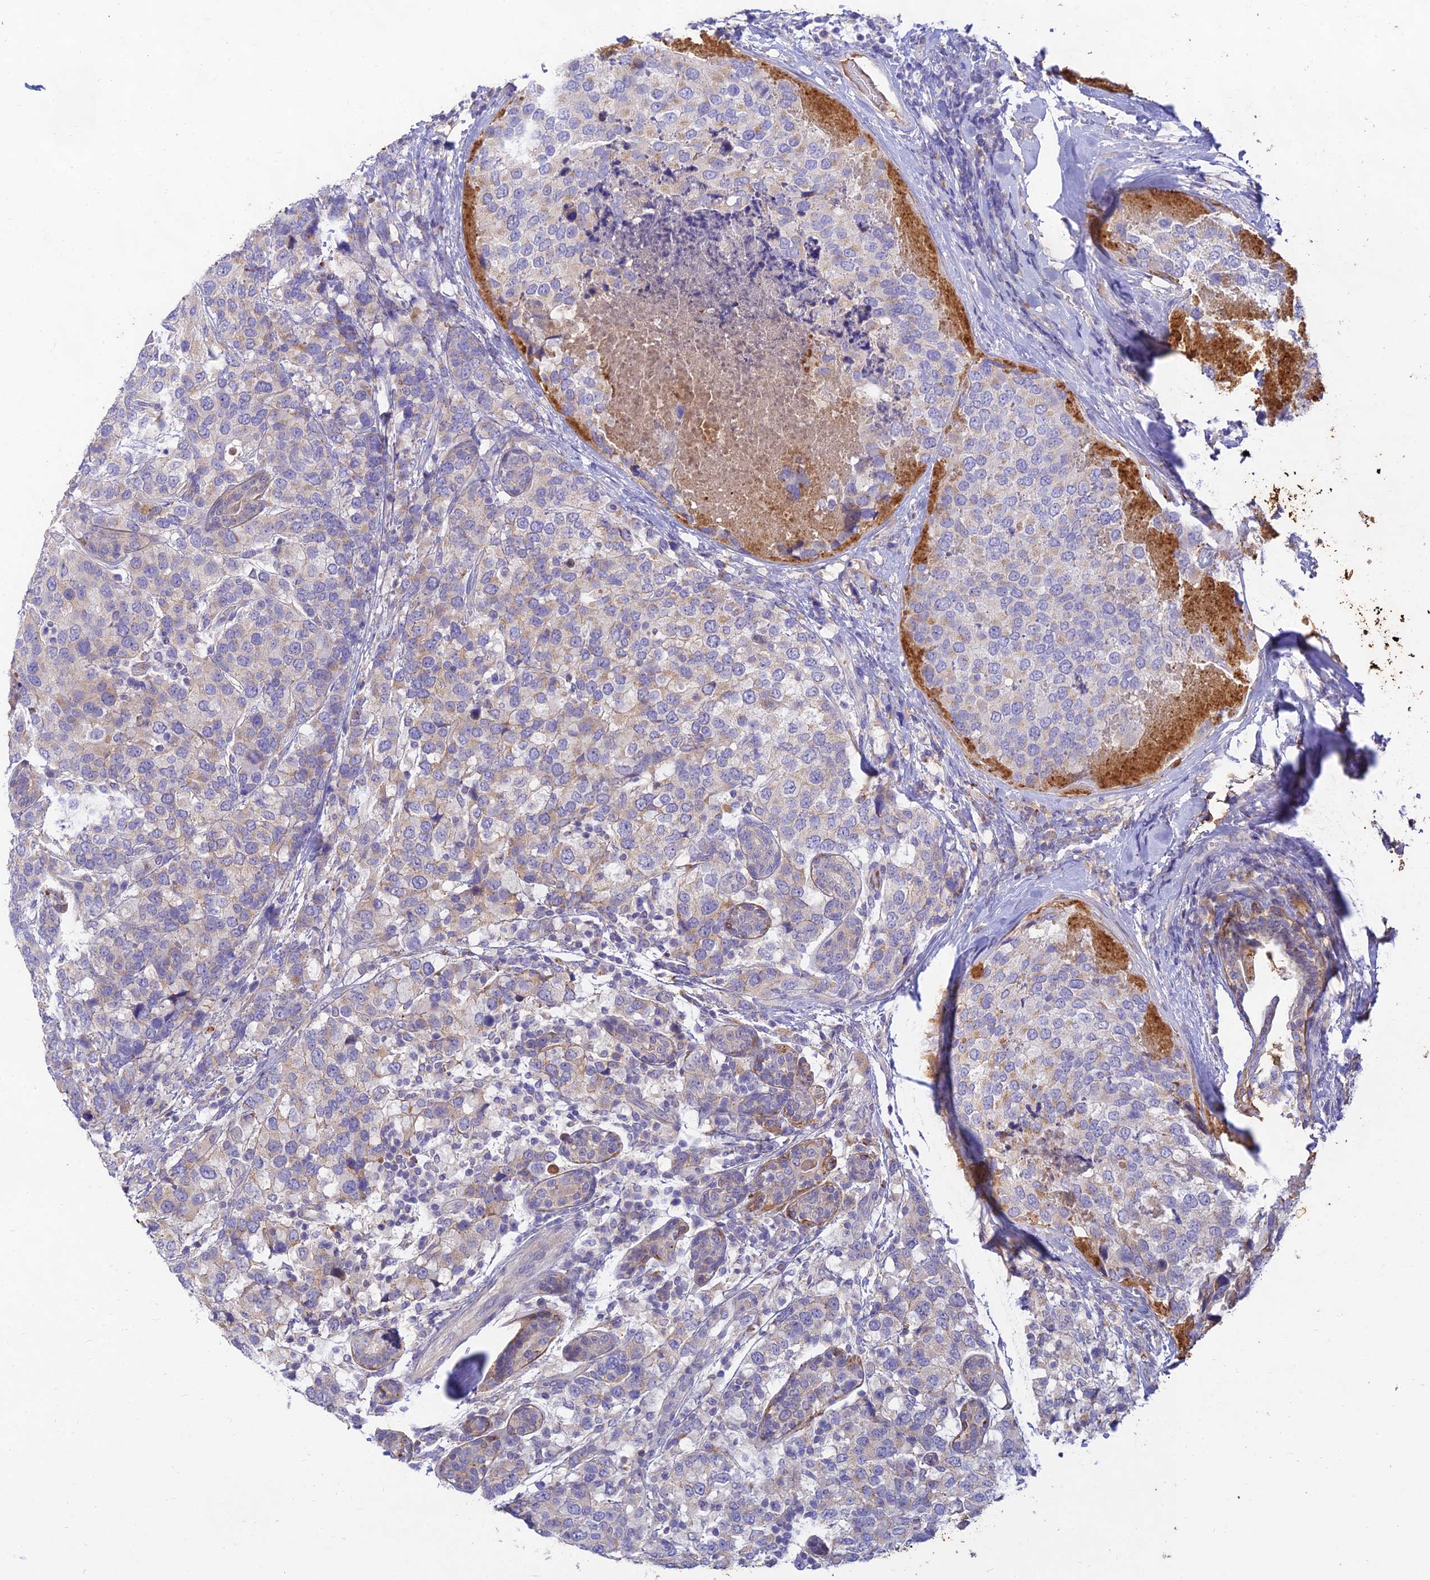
{"staining": {"intensity": "moderate", "quantity": "<25%", "location": "cytoplasmic/membranous"}, "tissue": "breast cancer", "cell_type": "Tumor cells", "image_type": "cancer", "snomed": [{"axis": "morphology", "description": "Lobular carcinoma"}, {"axis": "topography", "description": "Breast"}], "caption": "Brown immunohistochemical staining in human breast lobular carcinoma exhibits moderate cytoplasmic/membranous staining in approximately <25% of tumor cells.", "gene": "ACSM5", "patient": {"sex": "female", "age": 59}}